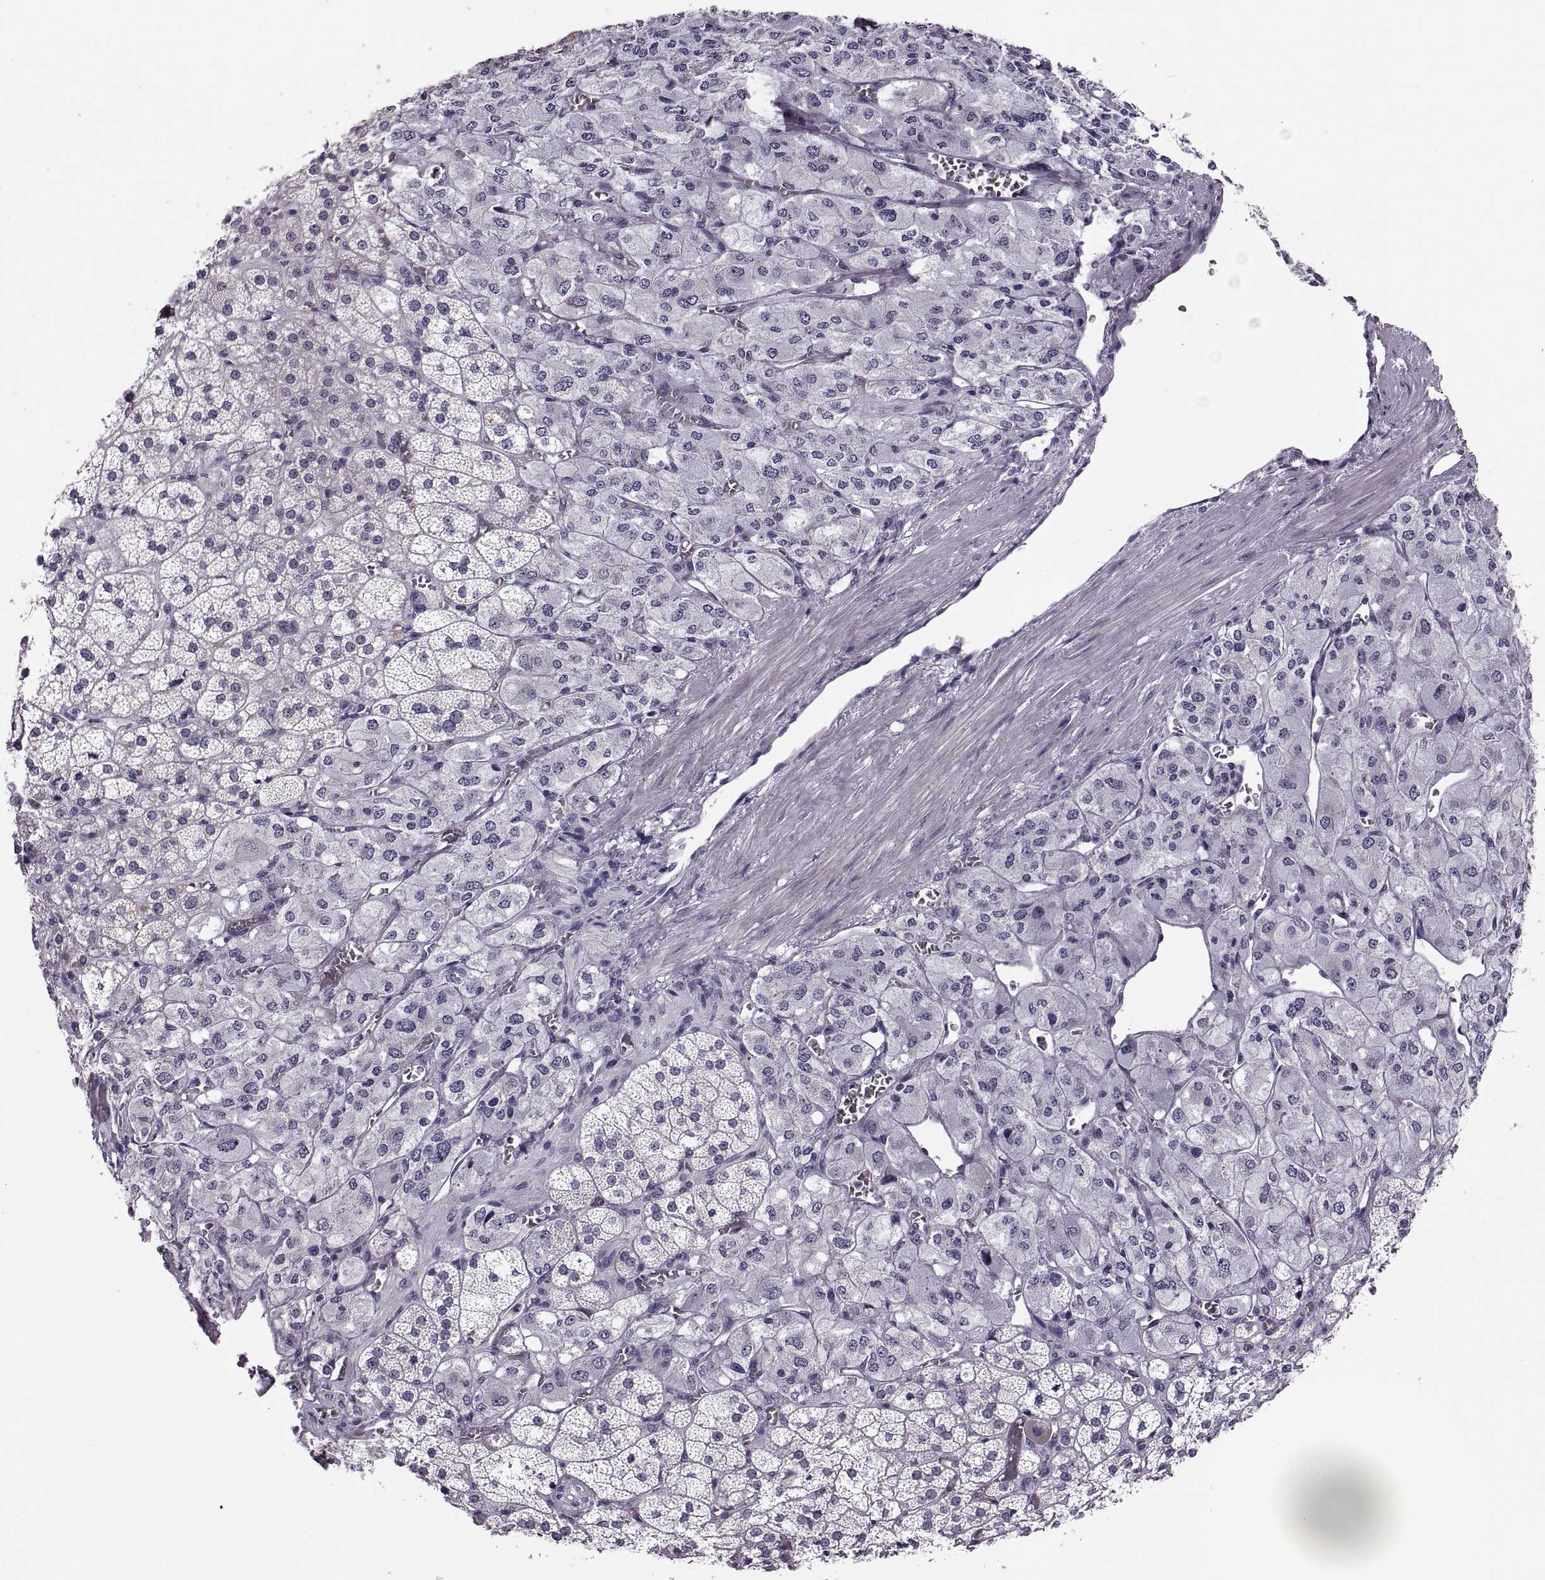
{"staining": {"intensity": "negative", "quantity": "none", "location": "none"}, "tissue": "adrenal gland", "cell_type": "Glandular cells", "image_type": "normal", "snomed": [{"axis": "morphology", "description": "Normal tissue, NOS"}, {"axis": "topography", "description": "Adrenal gland"}], "caption": "Immunohistochemistry image of benign adrenal gland stained for a protein (brown), which exhibits no expression in glandular cells. (DAB (3,3'-diaminobenzidine) immunohistochemistry (IHC) visualized using brightfield microscopy, high magnification).", "gene": "VSX2", "patient": {"sex": "female", "age": 60}}